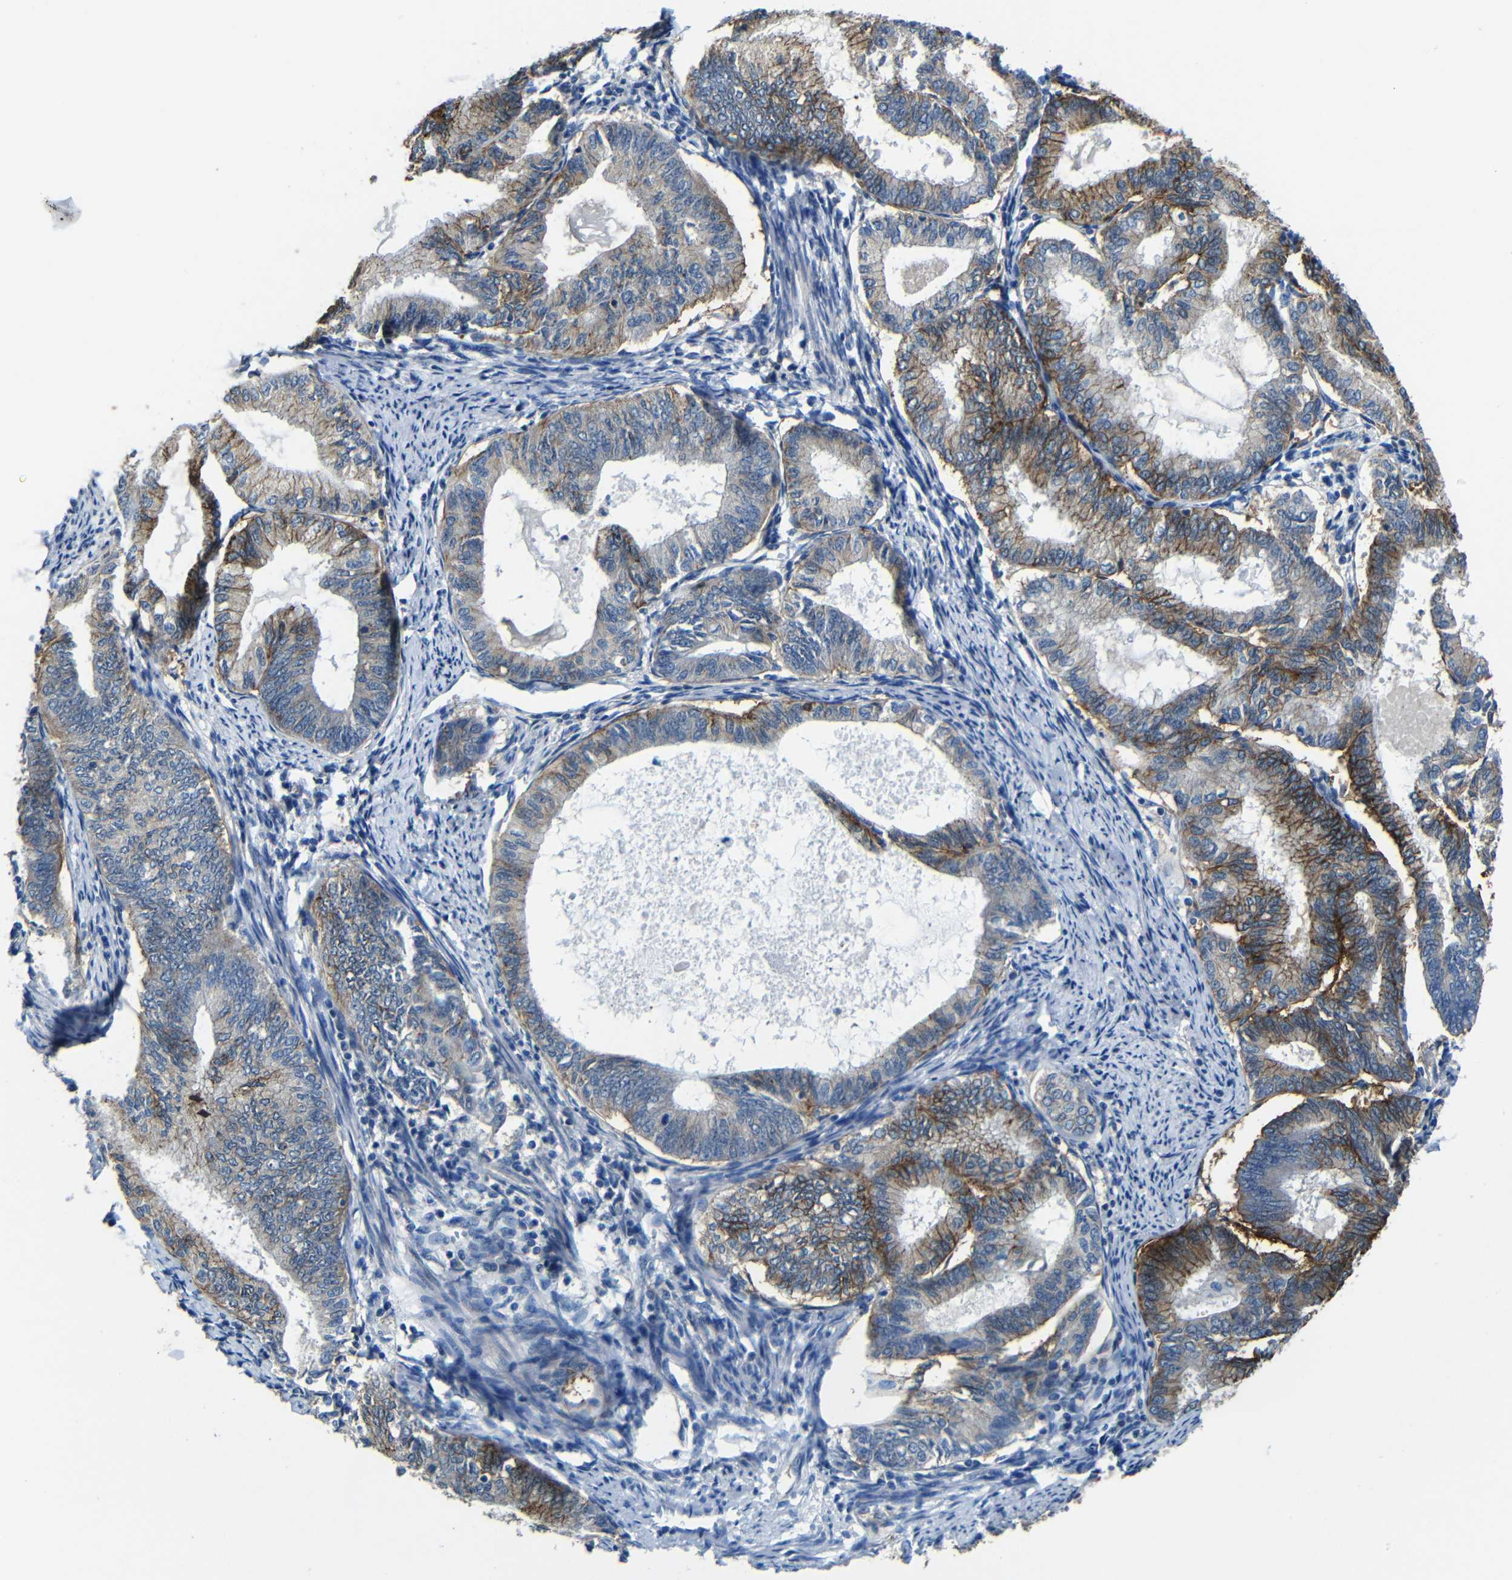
{"staining": {"intensity": "moderate", "quantity": "25%-75%", "location": "cytoplasmic/membranous"}, "tissue": "endometrial cancer", "cell_type": "Tumor cells", "image_type": "cancer", "snomed": [{"axis": "morphology", "description": "Adenocarcinoma, NOS"}, {"axis": "topography", "description": "Endometrium"}], "caption": "Tumor cells show moderate cytoplasmic/membranous expression in approximately 25%-75% of cells in endometrial cancer (adenocarcinoma).", "gene": "ZNF90", "patient": {"sex": "female", "age": 86}}